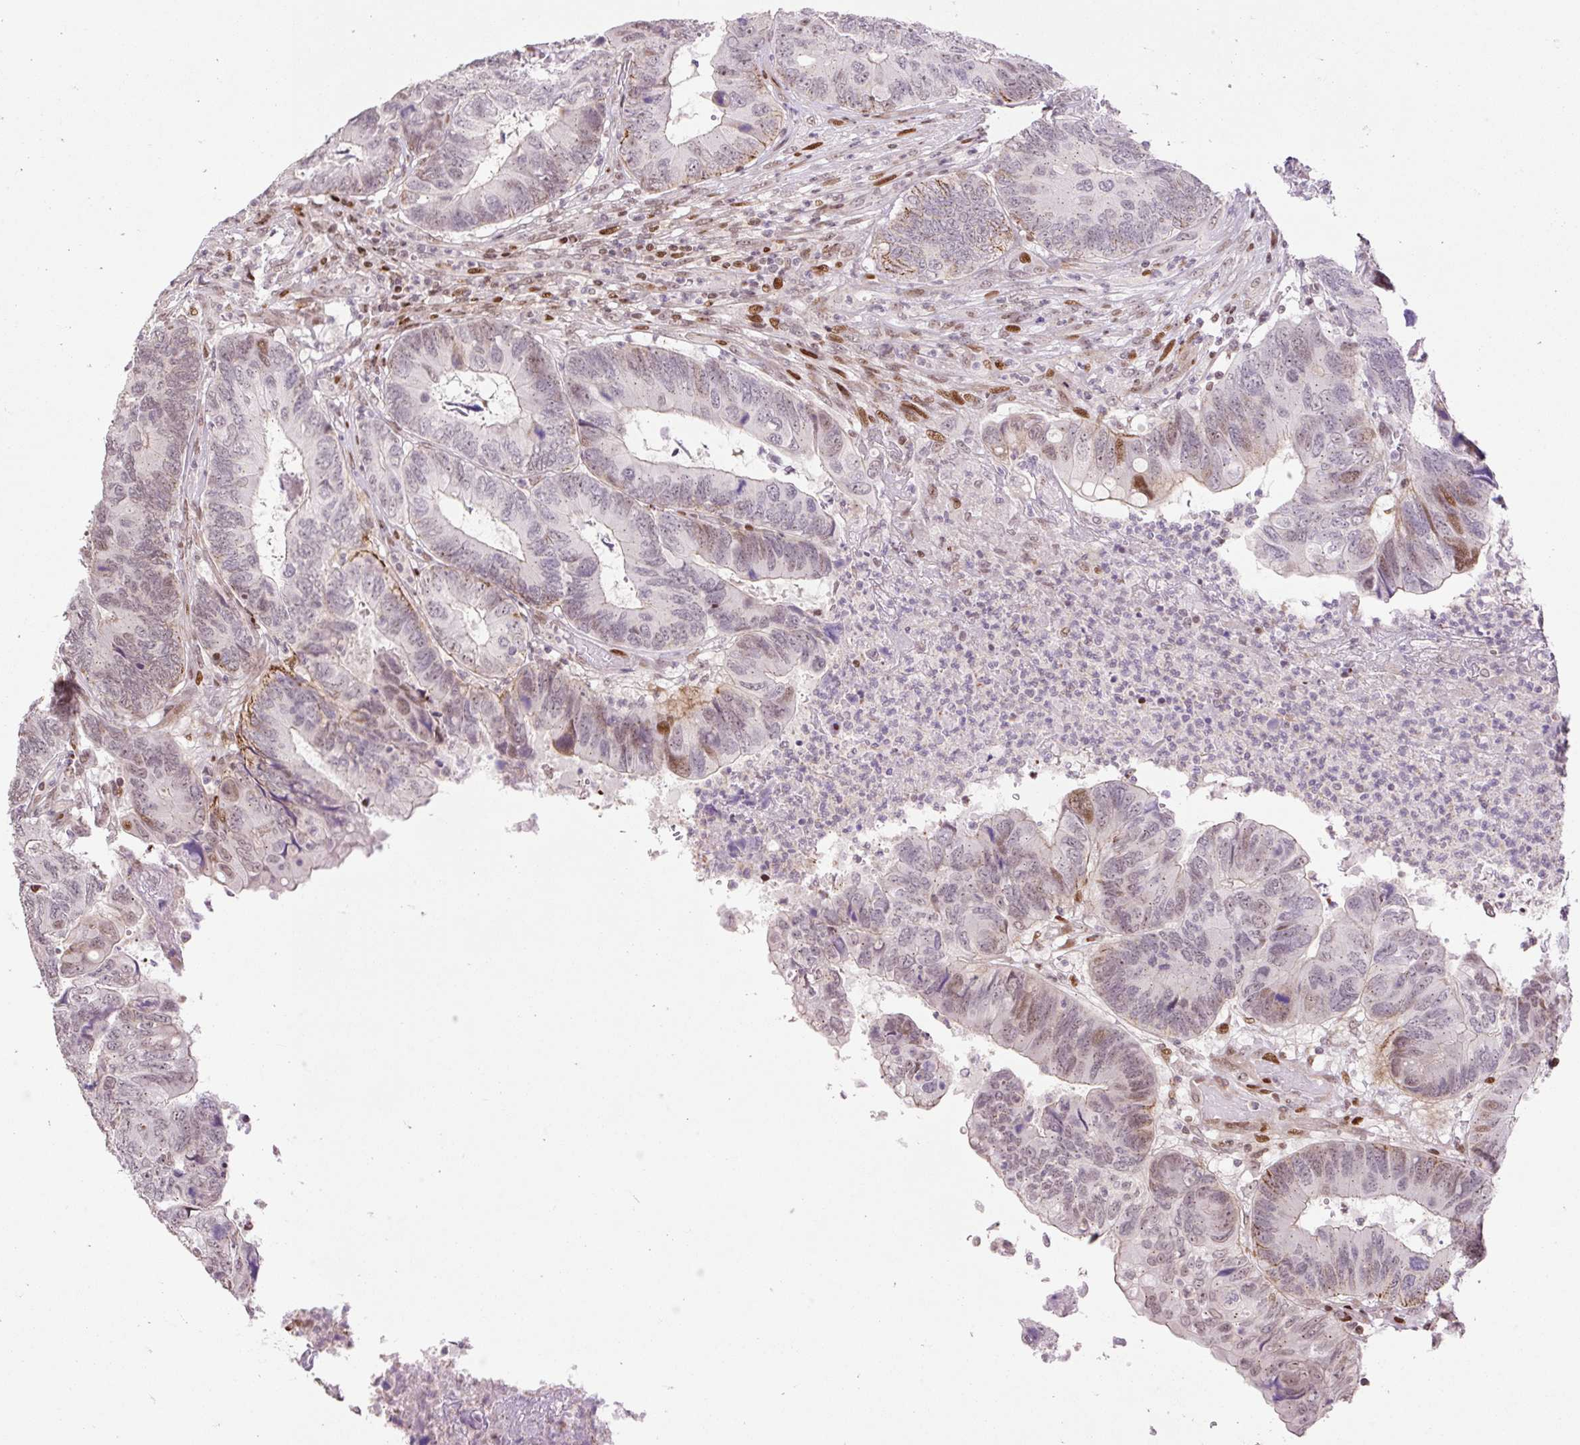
{"staining": {"intensity": "moderate", "quantity": "<25%", "location": "nuclear"}, "tissue": "colorectal cancer", "cell_type": "Tumor cells", "image_type": "cancer", "snomed": [{"axis": "morphology", "description": "Adenocarcinoma, NOS"}, {"axis": "topography", "description": "Colon"}], "caption": "Protein analysis of colorectal adenocarcinoma tissue displays moderate nuclear positivity in approximately <25% of tumor cells.", "gene": "RIPPLY3", "patient": {"sex": "female", "age": 67}}